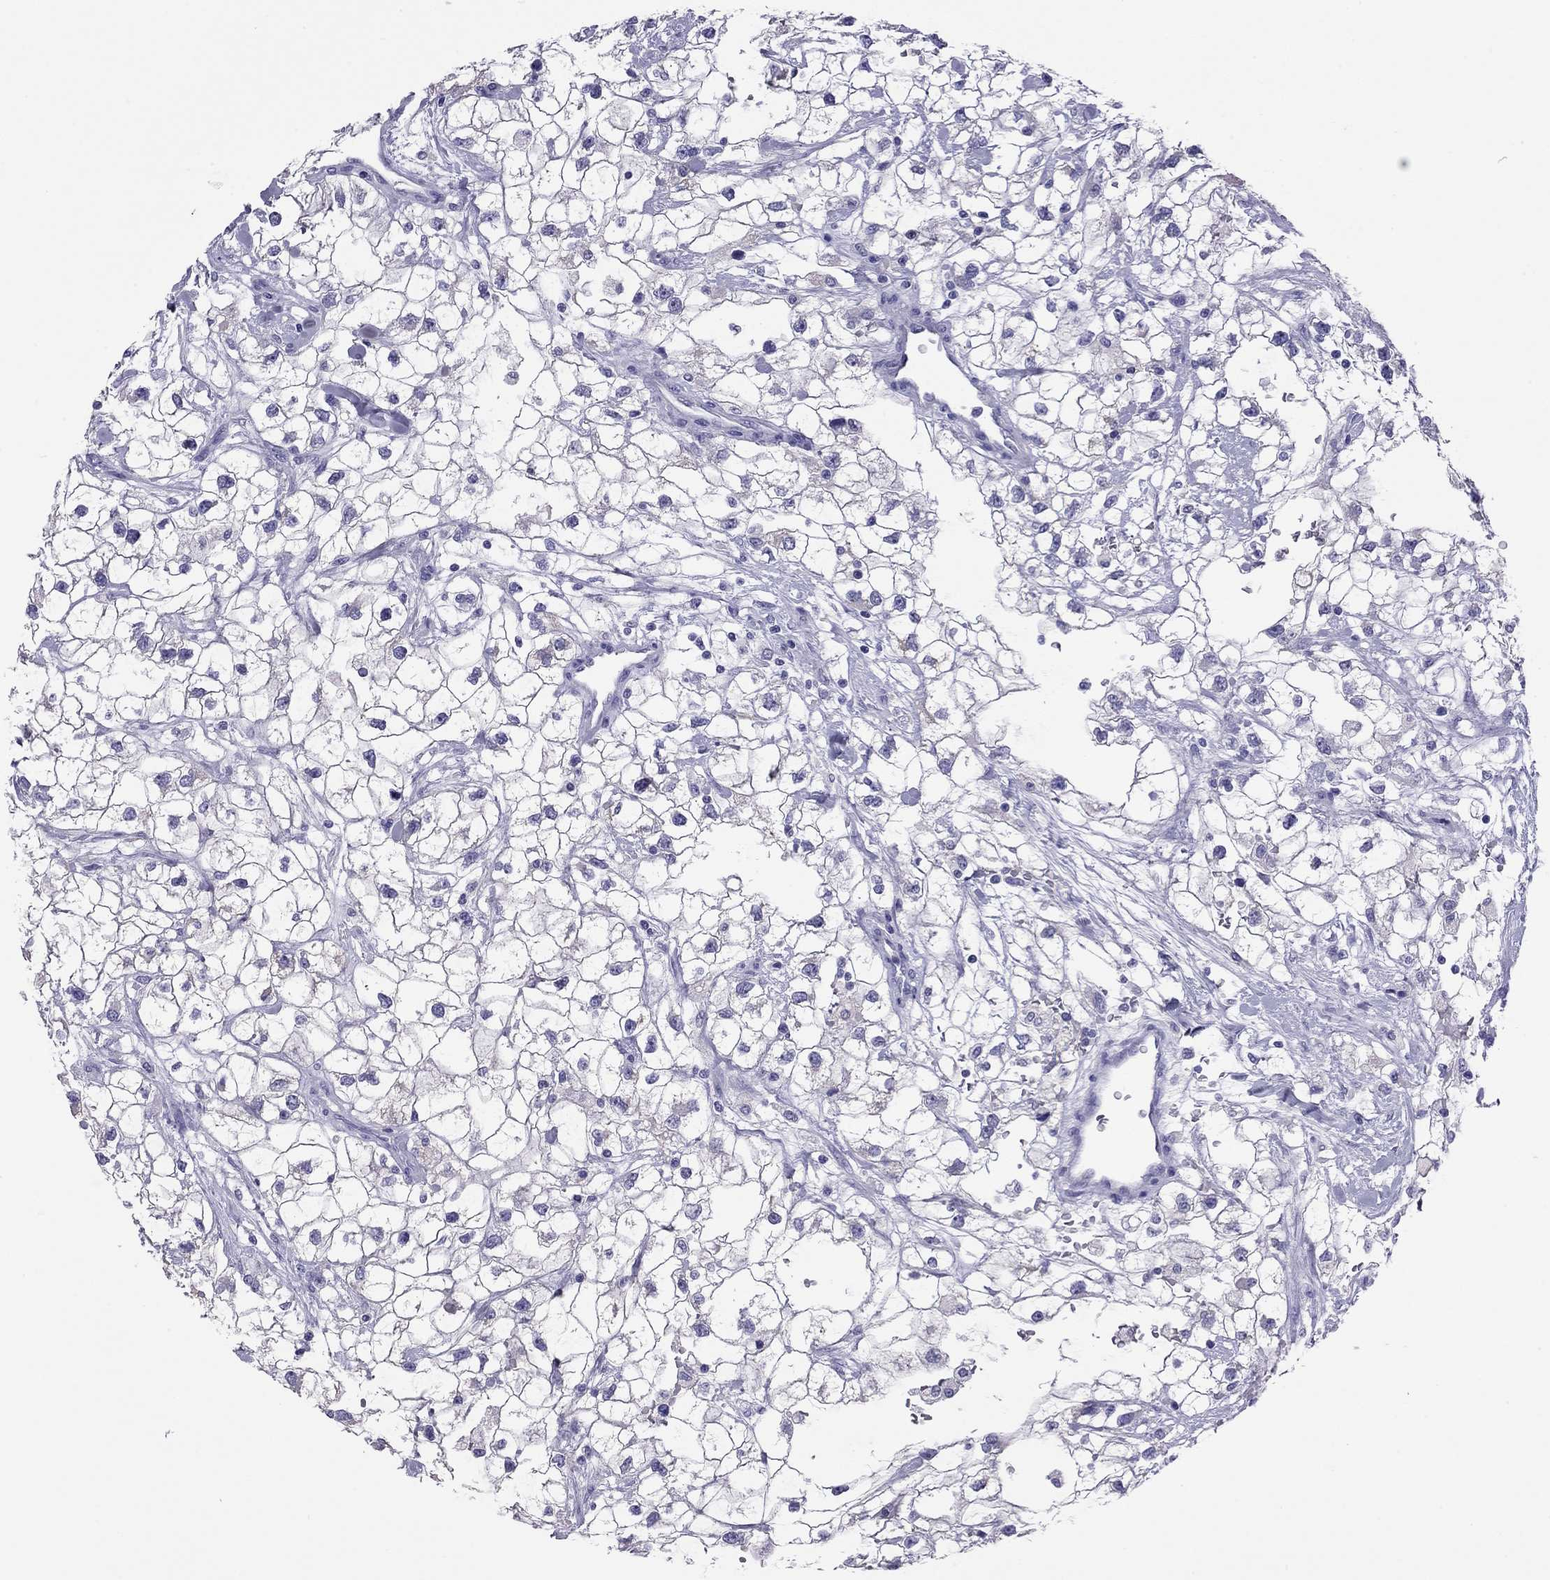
{"staining": {"intensity": "negative", "quantity": "none", "location": "none"}, "tissue": "renal cancer", "cell_type": "Tumor cells", "image_type": "cancer", "snomed": [{"axis": "morphology", "description": "Adenocarcinoma, NOS"}, {"axis": "topography", "description": "Kidney"}], "caption": "This is an IHC histopathology image of renal cancer. There is no staining in tumor cells.", "gene": "ODF4", "patient": {"sex": "male", "age": 59}}